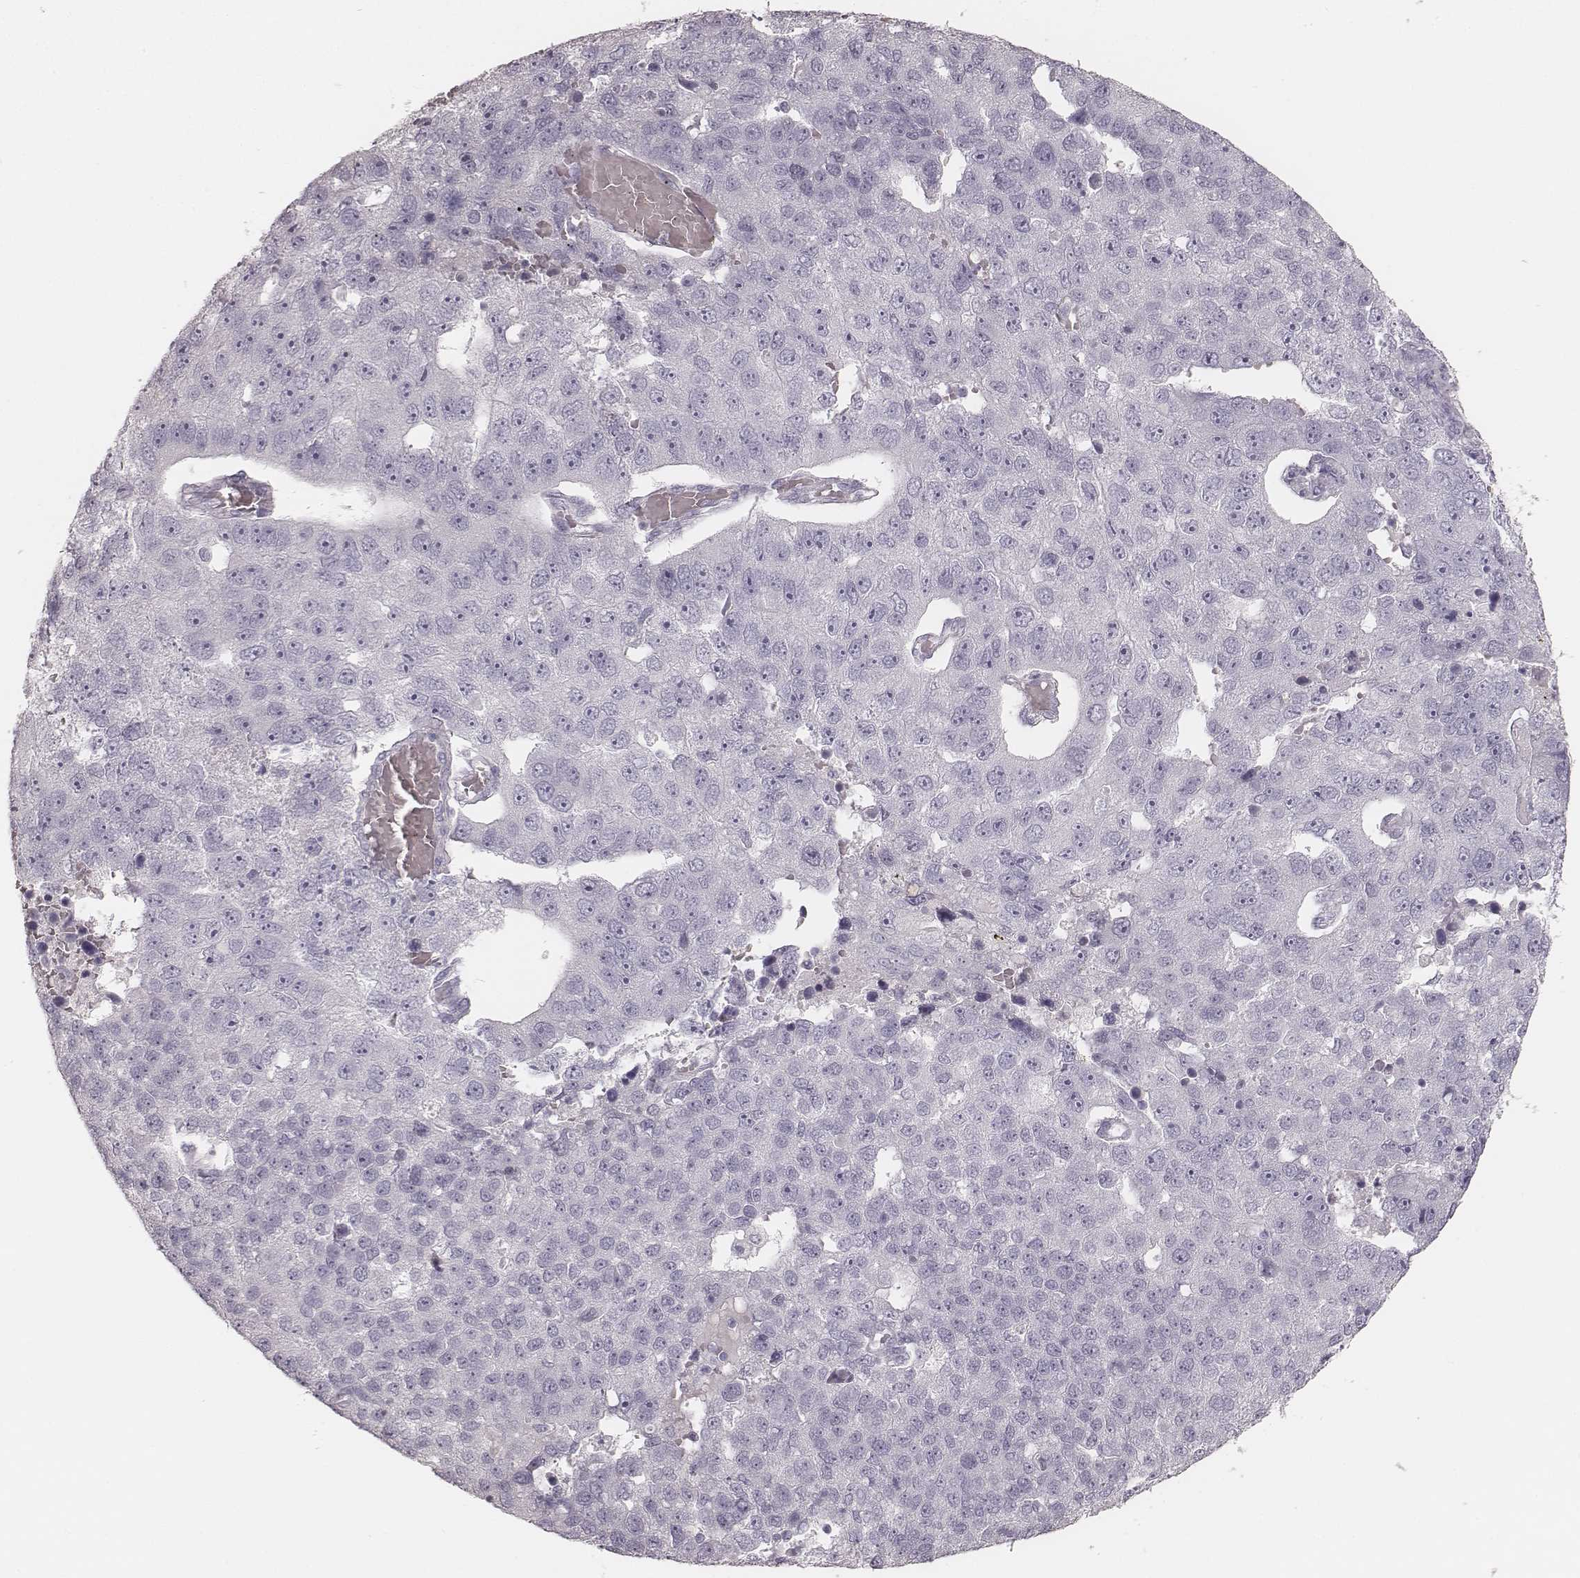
{"staining": {"intensity": "negative", "quantity": "none", "location": "none"}, "tissue": "pancreatic cancer", "cell_type": "Tumor cells", "image_type": "cancer", "snomed": [{"axis": "morphology", "description": "Adenocarcinoma, NOS"}, {"axis": "topography", "description": "Pancreas"}], "caption": "Immunohistochemistry (IHC) of human adenocarcinoma (pancreatic) displays no positivity in tumor cells.", "gene": "KRT82", "patient": {"sex": "female", "age": 61}}